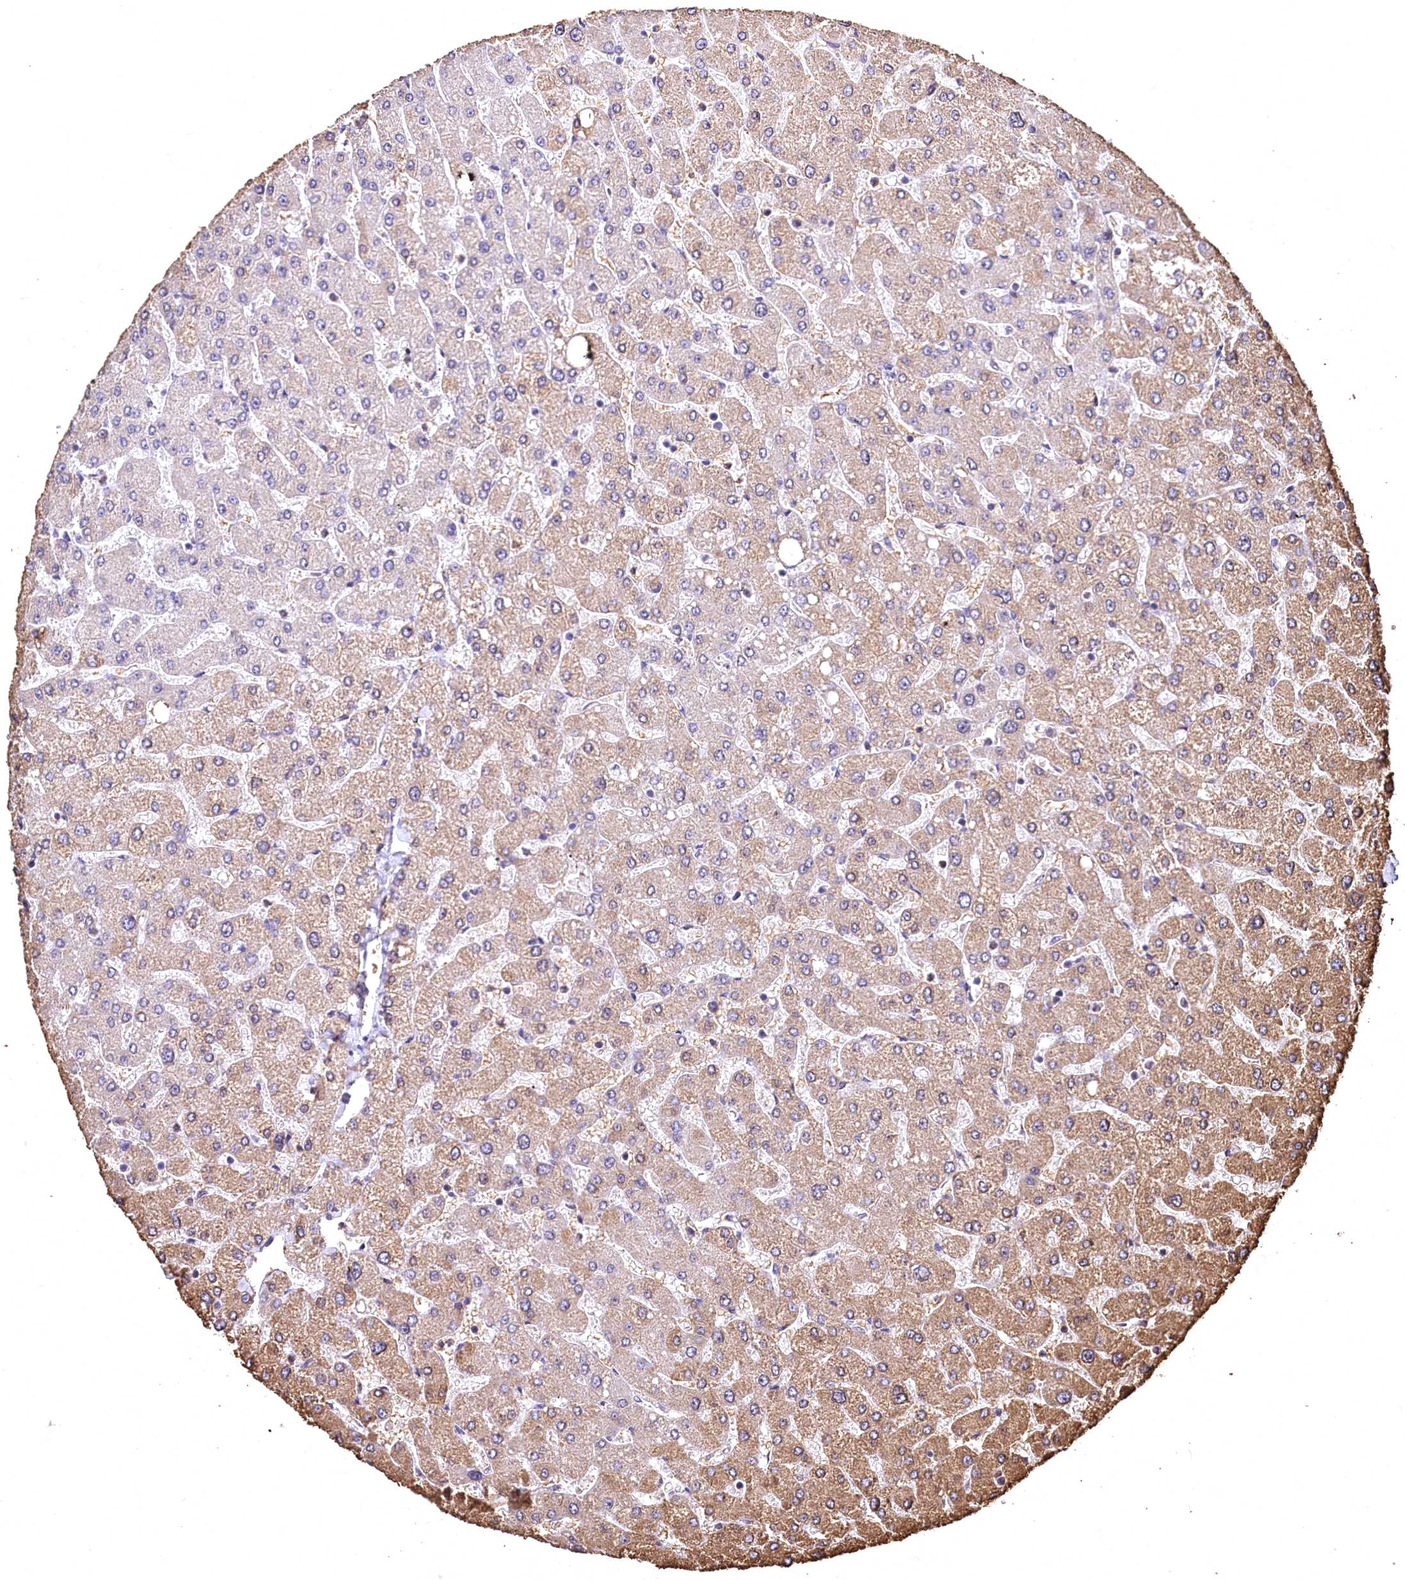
{"staining": {"intensity": "negative", "quantity": "none", "location": "none"}, "tissue": "liver", "cell_type": "Cholangiocytes", "image_type": "normal", "snomed": [{"axis": "morphology", "description": "Normal tissue, NOS"}, {"axis": "topography", "description": "Liver"}], "caption": "Immunohistochemical staining of benign liver exhibits no significant expression in cholangiocytes.", "gene": "SPTA1", "patient": {"sex": "male", "age": 55}}